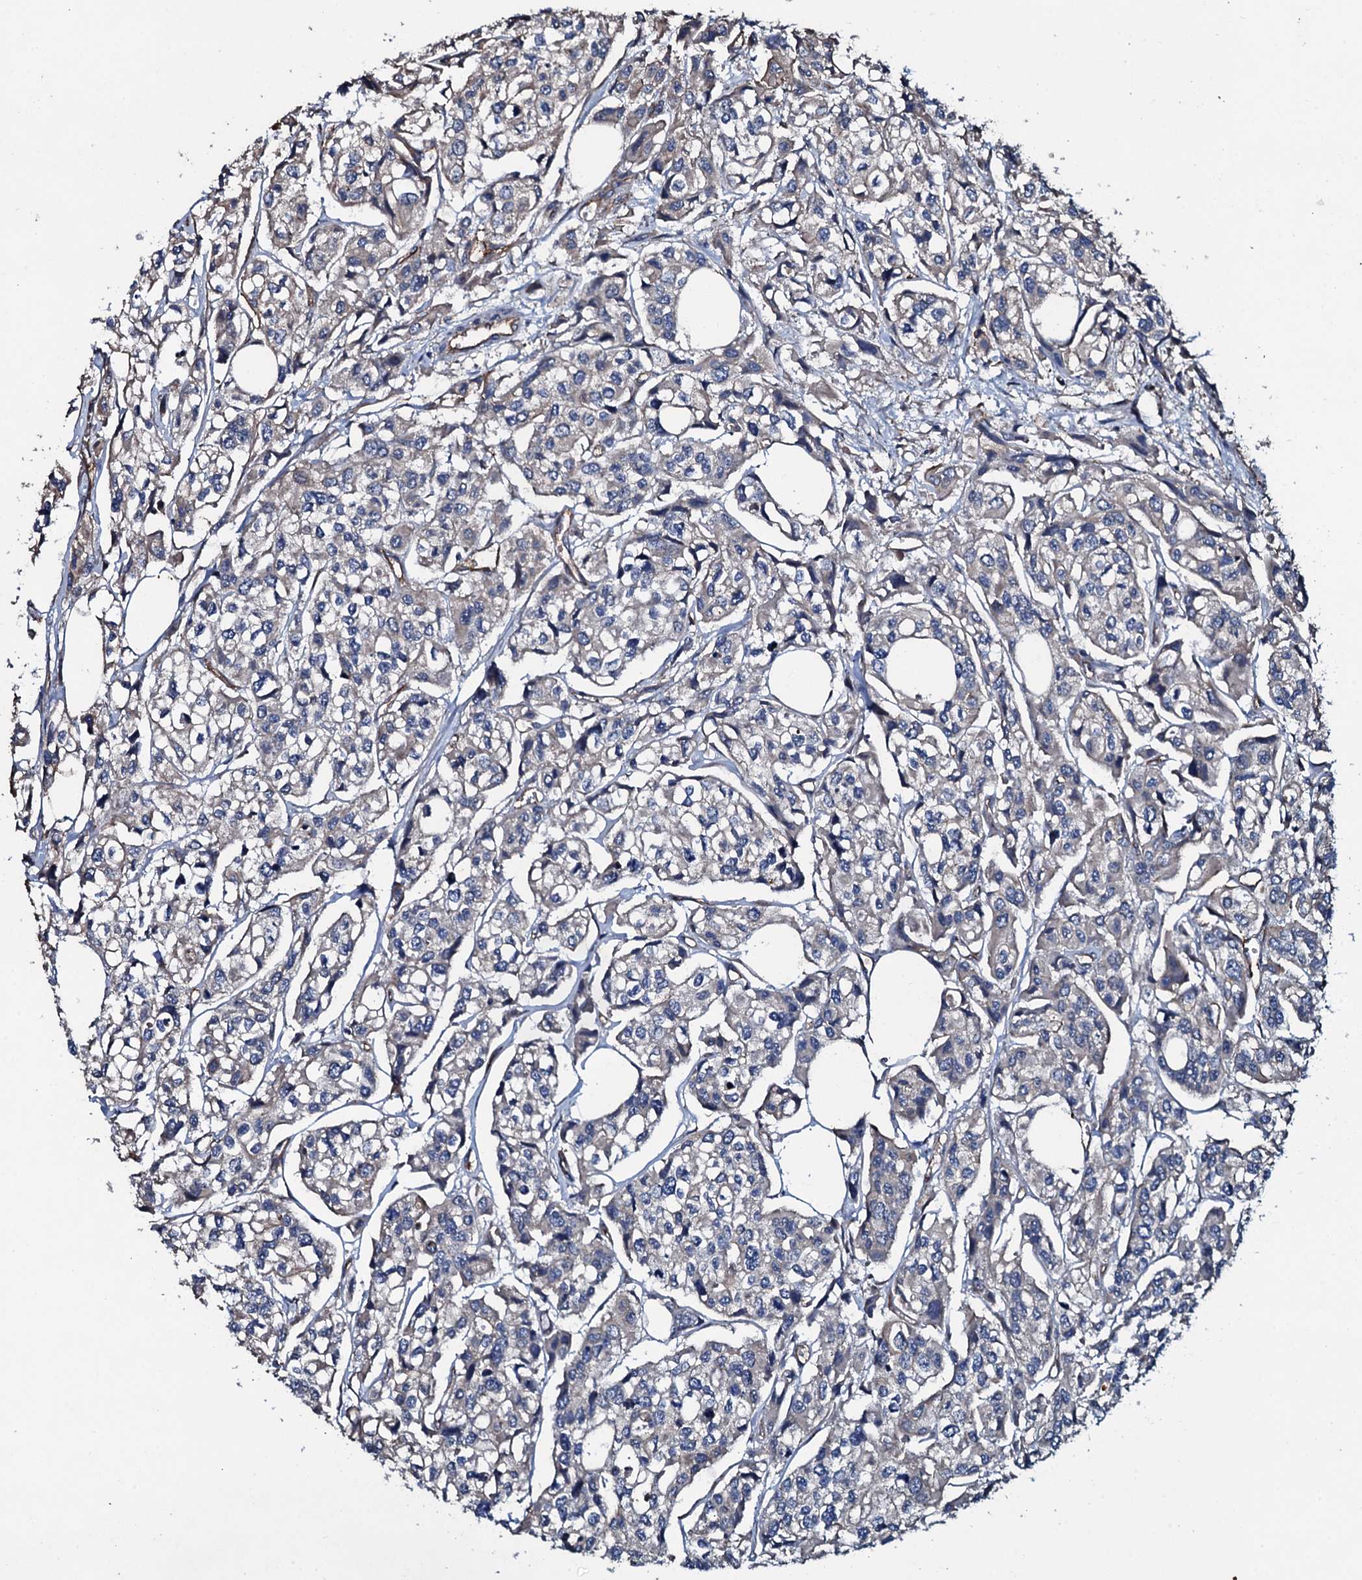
{"staining": {"intensity": "negative", "quantity": "none", "location": "none"}, "tissue": "urothelial cancer", "cell_type": "Tumor cells", "image_type": "cancer", "snomed": [{"axis": "morphology", "description": "Urothelial carcinoma, High grade"}, {"axis": "topography", "description": "Urinary bladder"}], "caption": "Tumor cells show no significant positivity in urothelial carcinoma (high-grade).", "gene": "DMAC2", "patient": {"sex": "male", "age": 67}}